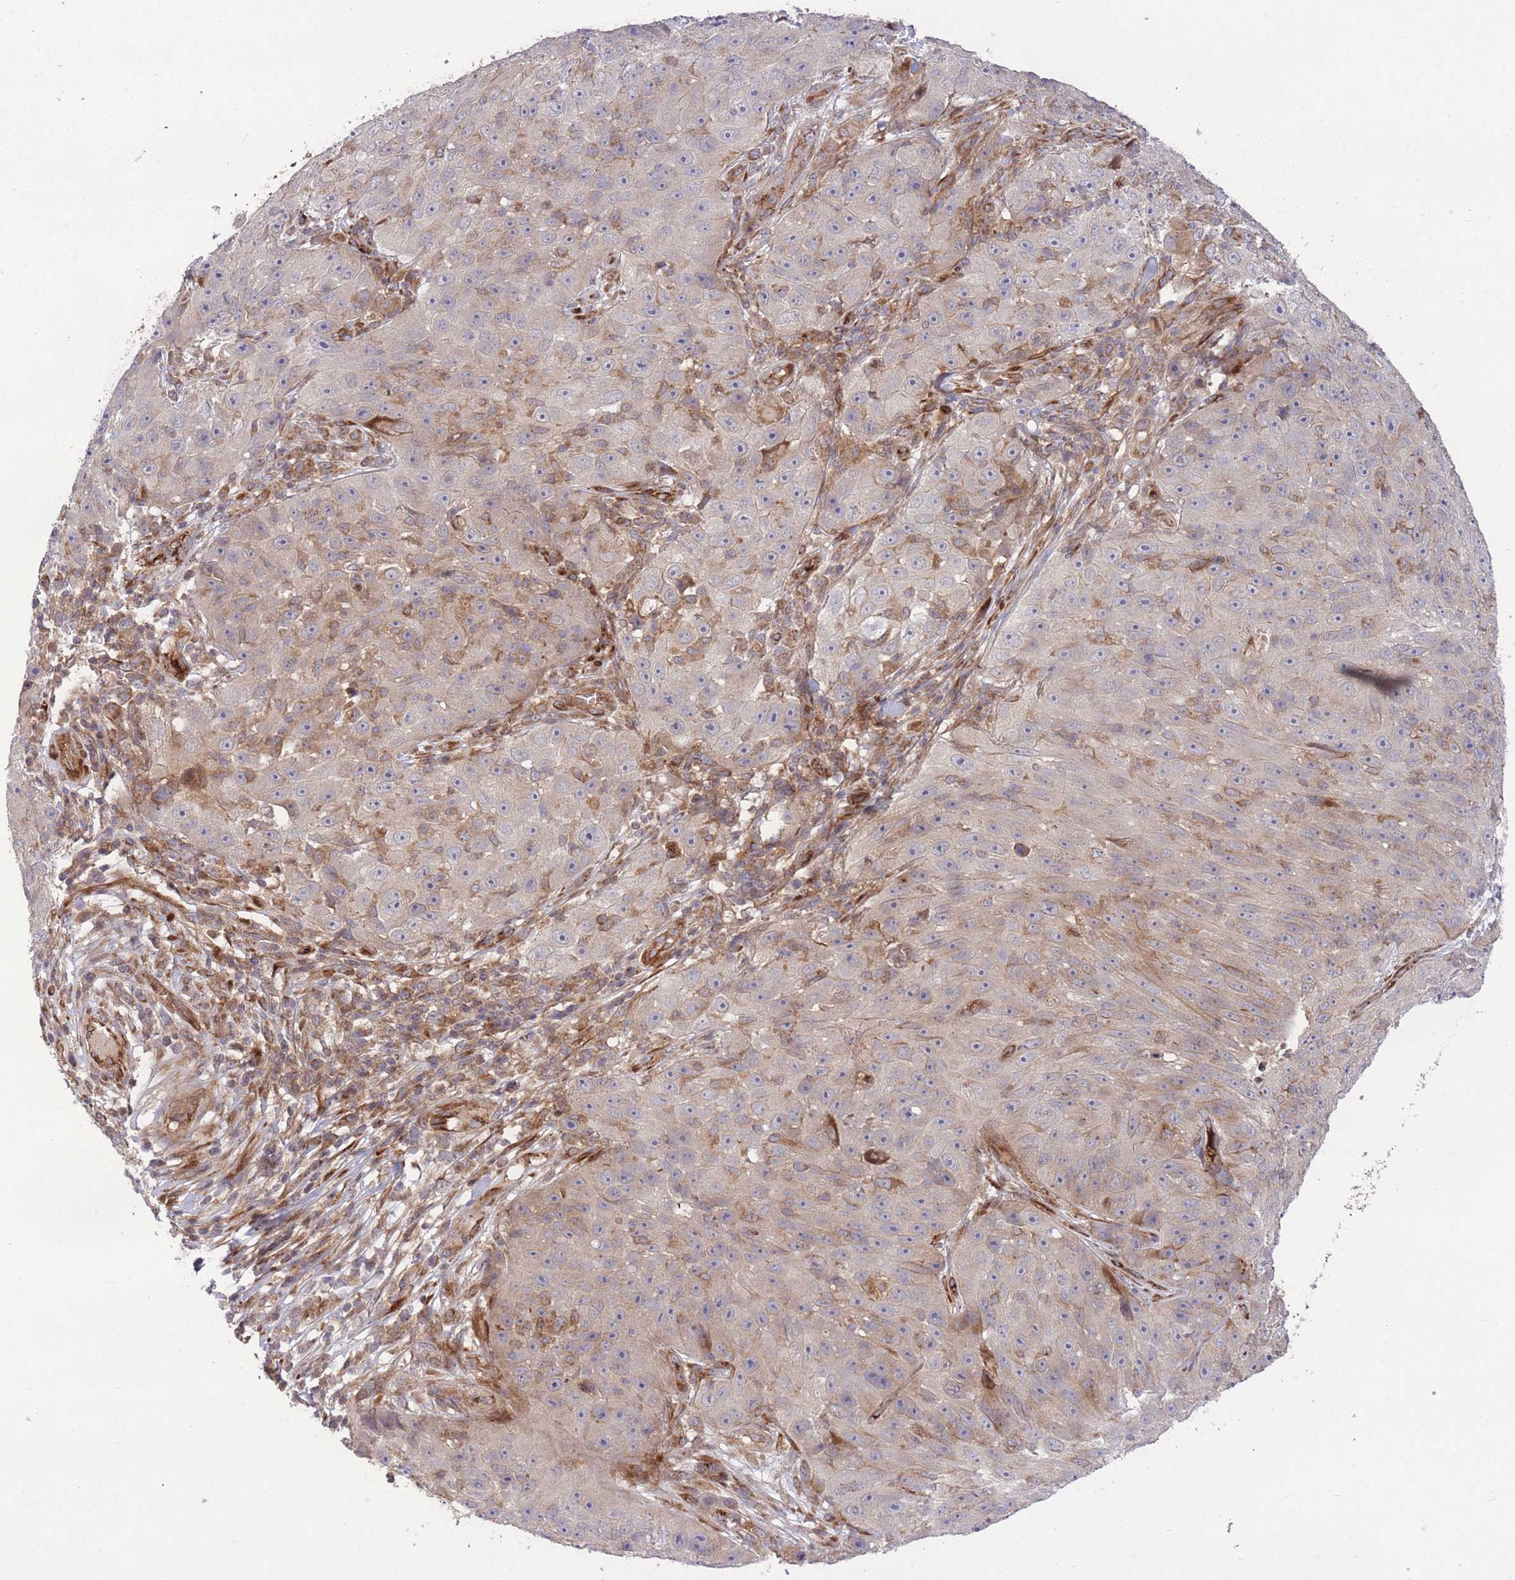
{"staining": {"intensity": "moderate", "quantity": "<25%", "location": "cytoplasmic/membranous"}, "tissue": "skin cancer", "cell_type": "Tumor cells", "image_type": "cancer", "snomed": [{"axis": "morphology", "description": "Squamous cell carcinoma, NOS"}, {"axis": "topography", "description": "Skin"}], "caption": "Tumor cells exhibit low levels of moderate cytoplasmic/membranous positivity in about <25% of cells in skin cancer (squamous cell carcinoma). The staining was performed using DAB (3,3'-diaminobenzidine), with brown indicating positive protein expression. Nuclei are stained blue with hematoxylin.", "gene": "CISH", "patient": {"sex": "female", "age": 87}}